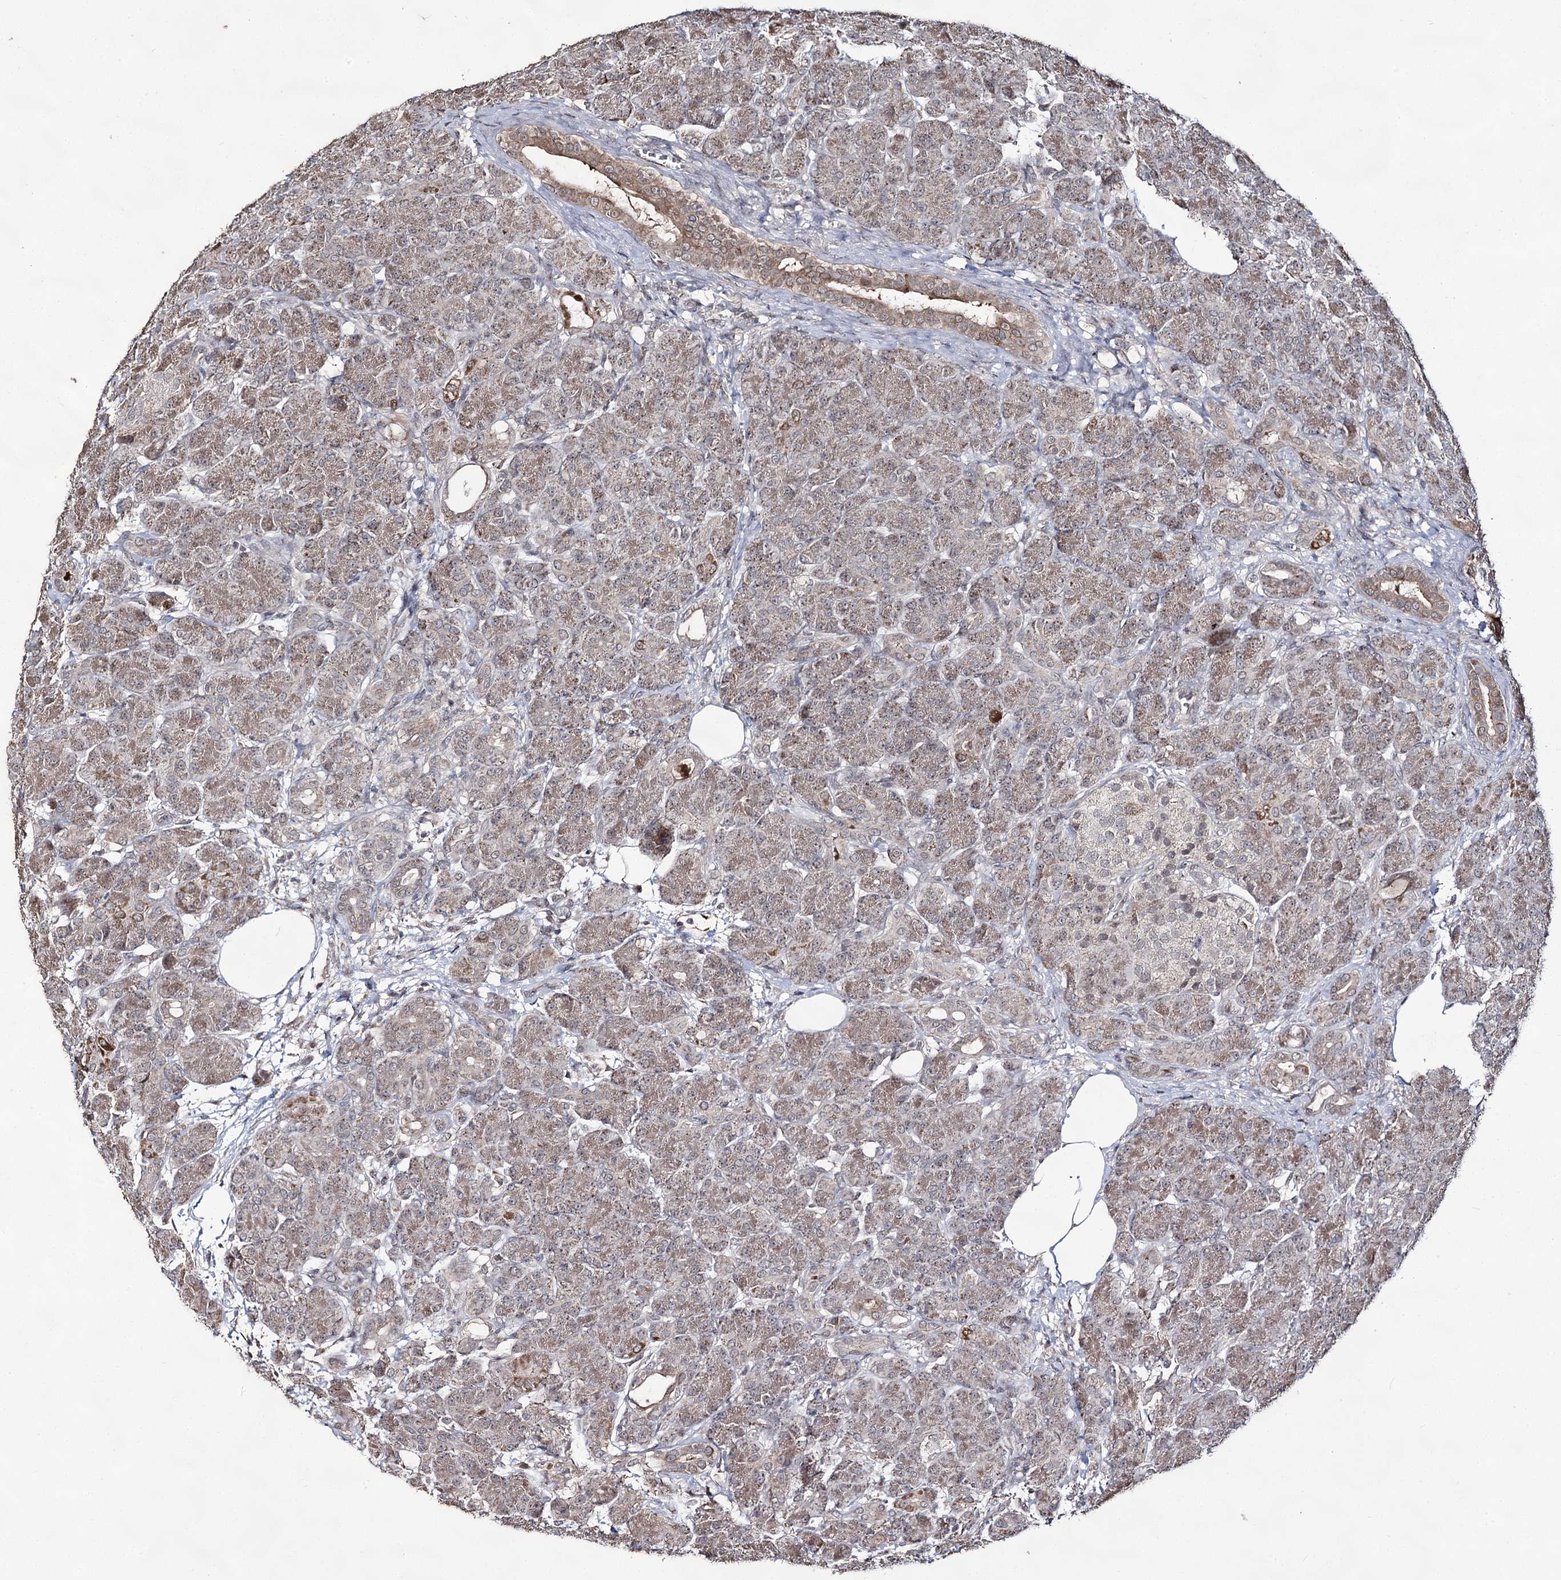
{"staining": {"intensity": "moderate", "quantity": ">75%", "location": "cytoplasmic/membranous"}, "tissue": "pancreas", "cell_type": "Exocrine glandular cells", "image_type": "normal", "snomed": [{"axis": "morphology", "description": "Normal tissue, NOS"}, {"axis": "topography", "description": "Pancreas"}], "caption": "Moderate cytoplasmic/membranous staining is seen in approximately >75% of exocrine glandular cells in unremarkable pancreas. Nuclei are stained in blue.", "gene": "ACTR6", "patient": {"sex": "male", "age": 63}}